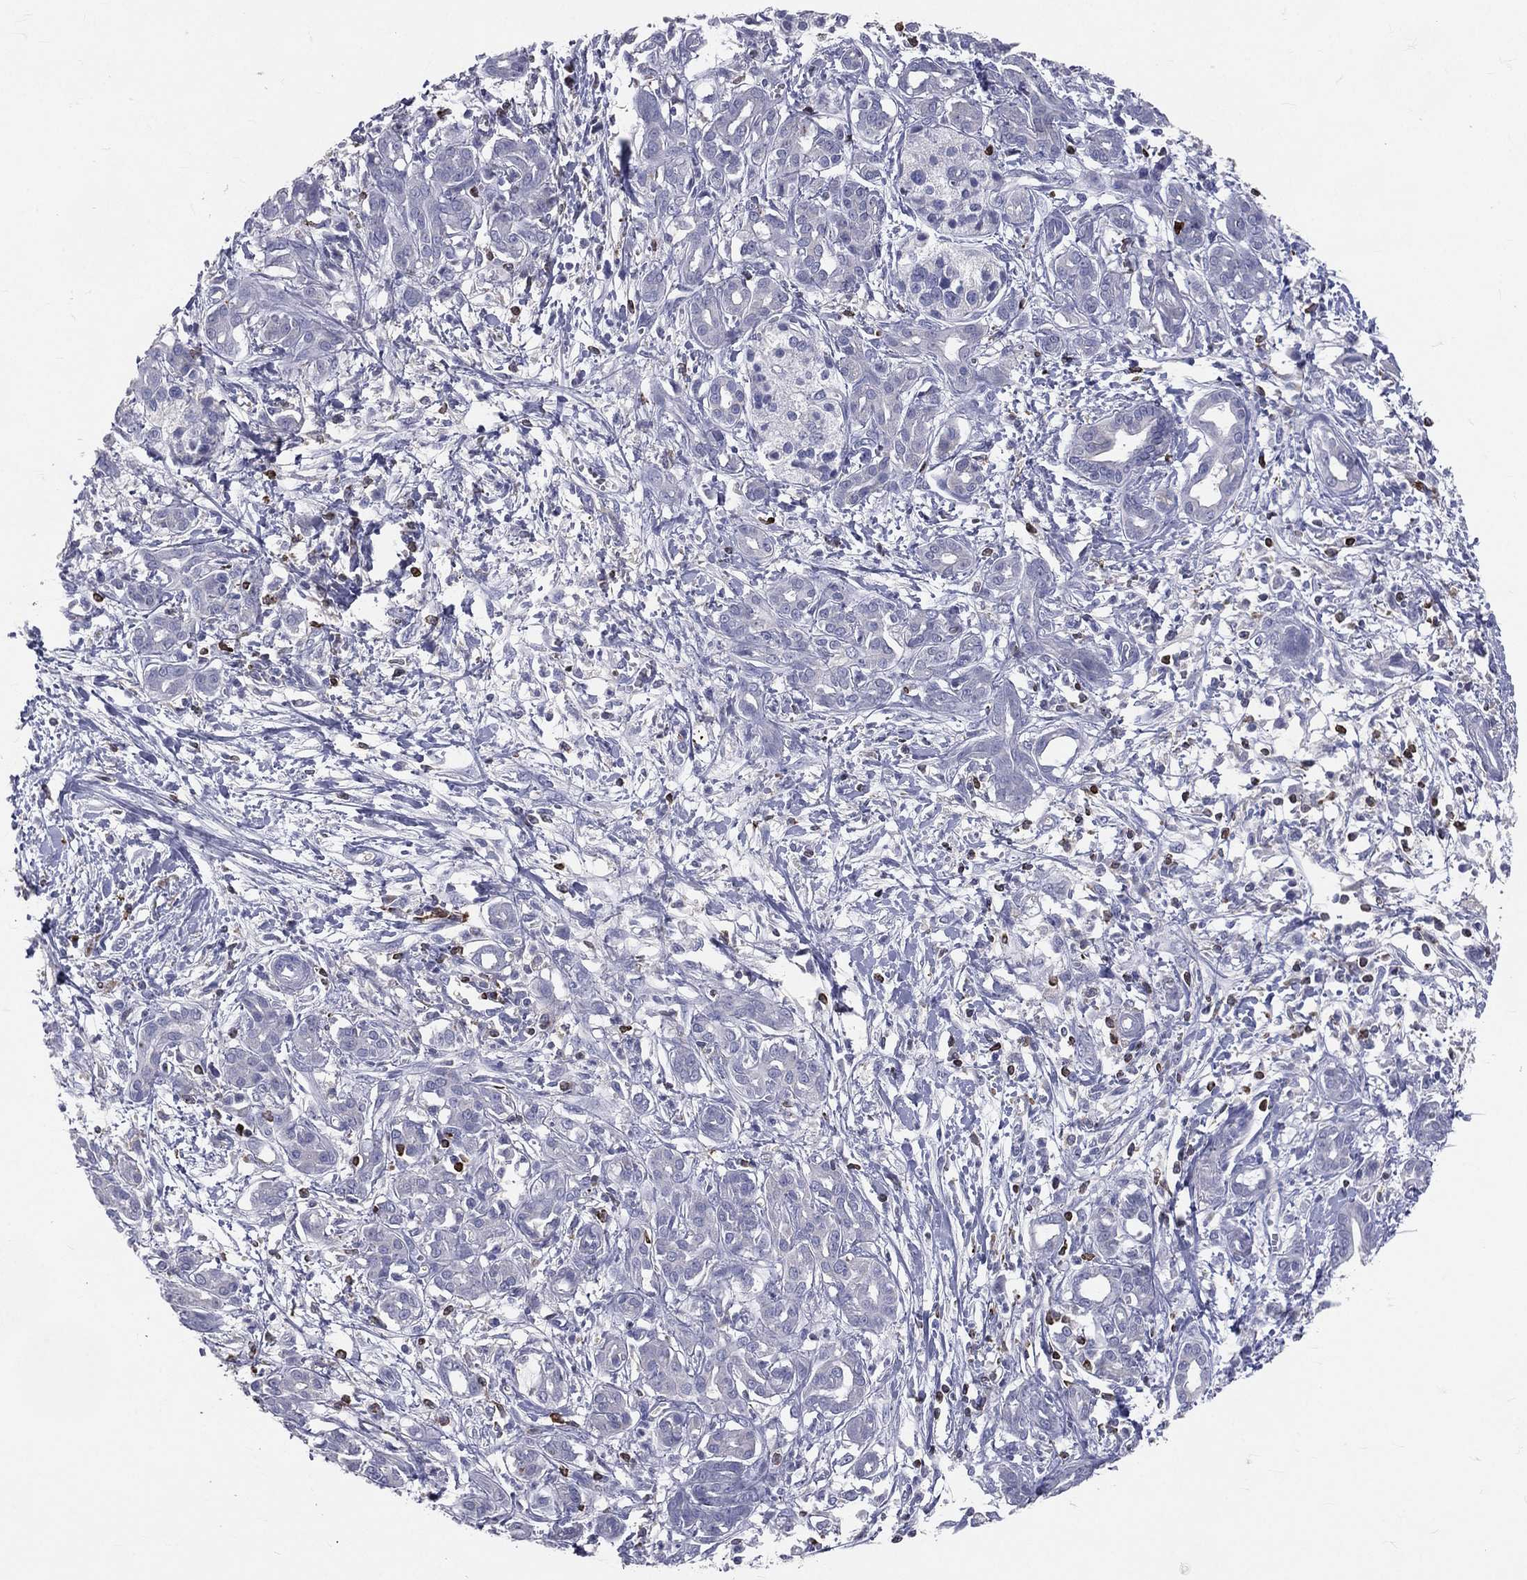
{"staining": {"intensity": "negative", "quantity": "none", "location": "none"}, "tissue": "pancreatic cancer", "cell_type": "Tumor cells", "image_type": "cancer", "snomed": [{"axis": "morphology", "description": "Adenocarcinoma, NOS"}, {"axis": "topography", "description": "Pancreas"}], "caption": "Immunohistochemistry micrograph of neoplastic tissue: human pancreatic adenocarcinoma stained with DAB (3,3'-diaminobenzidine) displays no significant protein staining in tumor cells. (DAB IHC visualized using brightfield microscopy, high magnification).", "gene": "CTSW", "patient": {"sex": "male", "age": 72}}